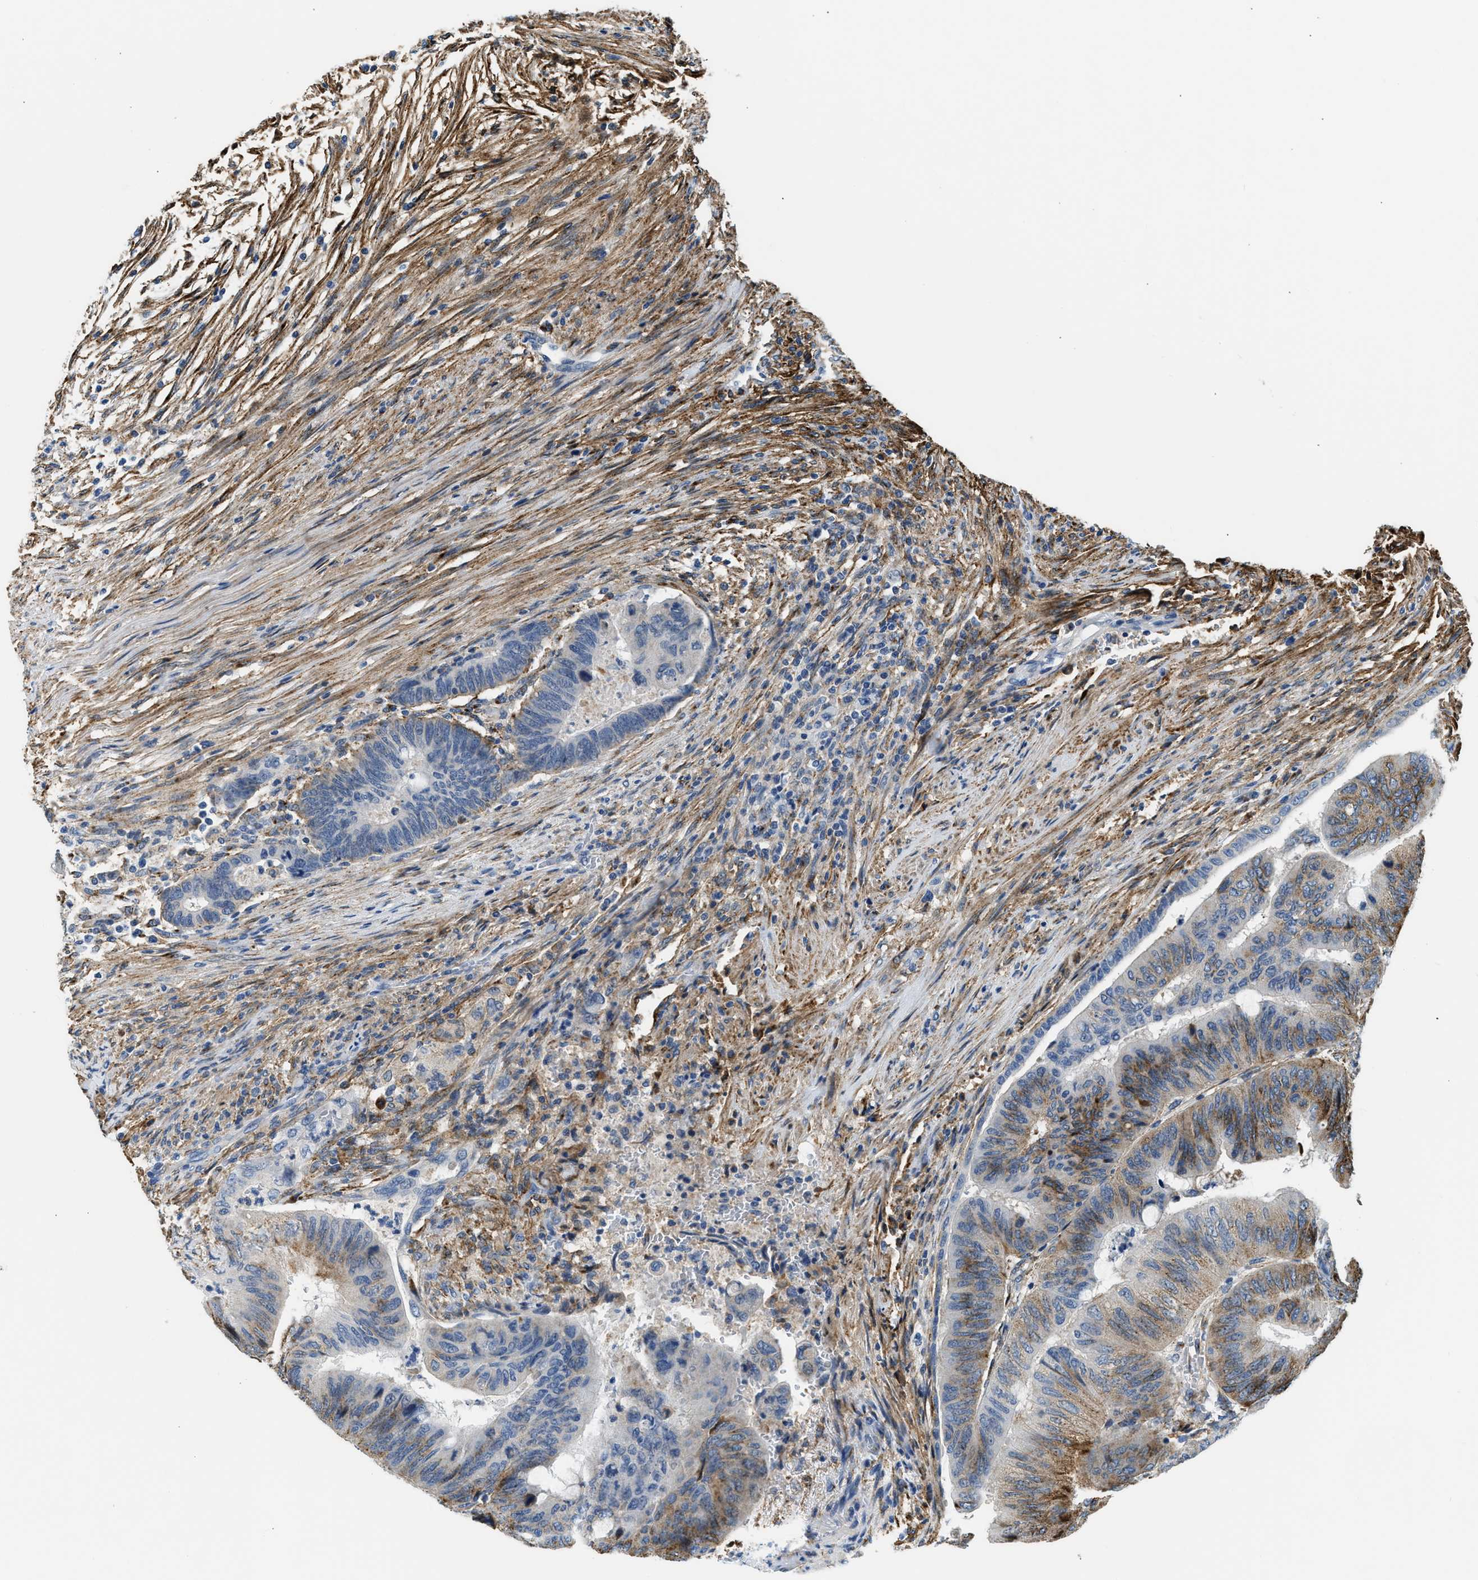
{"staining": {"intensity": "moderate", "quantity": "25%-75%", "location": "cytoplasmic/membranous"}, "tissue": "colorectal cancer", "cell_type": "Tumor cells", "image_type": "cancer", "snomed": [{"axis": "morphology", "description": "Normal tissue, NOS"}, {"axis": "morphology", "description": "Adenocarcinoma, NOS"}, {"axis": "topography", "description": "Rectum"}, {"axis": "topography", "description": "Peripheral nerve tissue"}], "caption": "Protein expression analysis of human adenocarcinoma (colorectal) reveals moderate cytoplasmic/membranous expression in about 25%-75% of tumor cells.", "gene": "LRP1", "patient": {"sex": "male", "age": 92}}